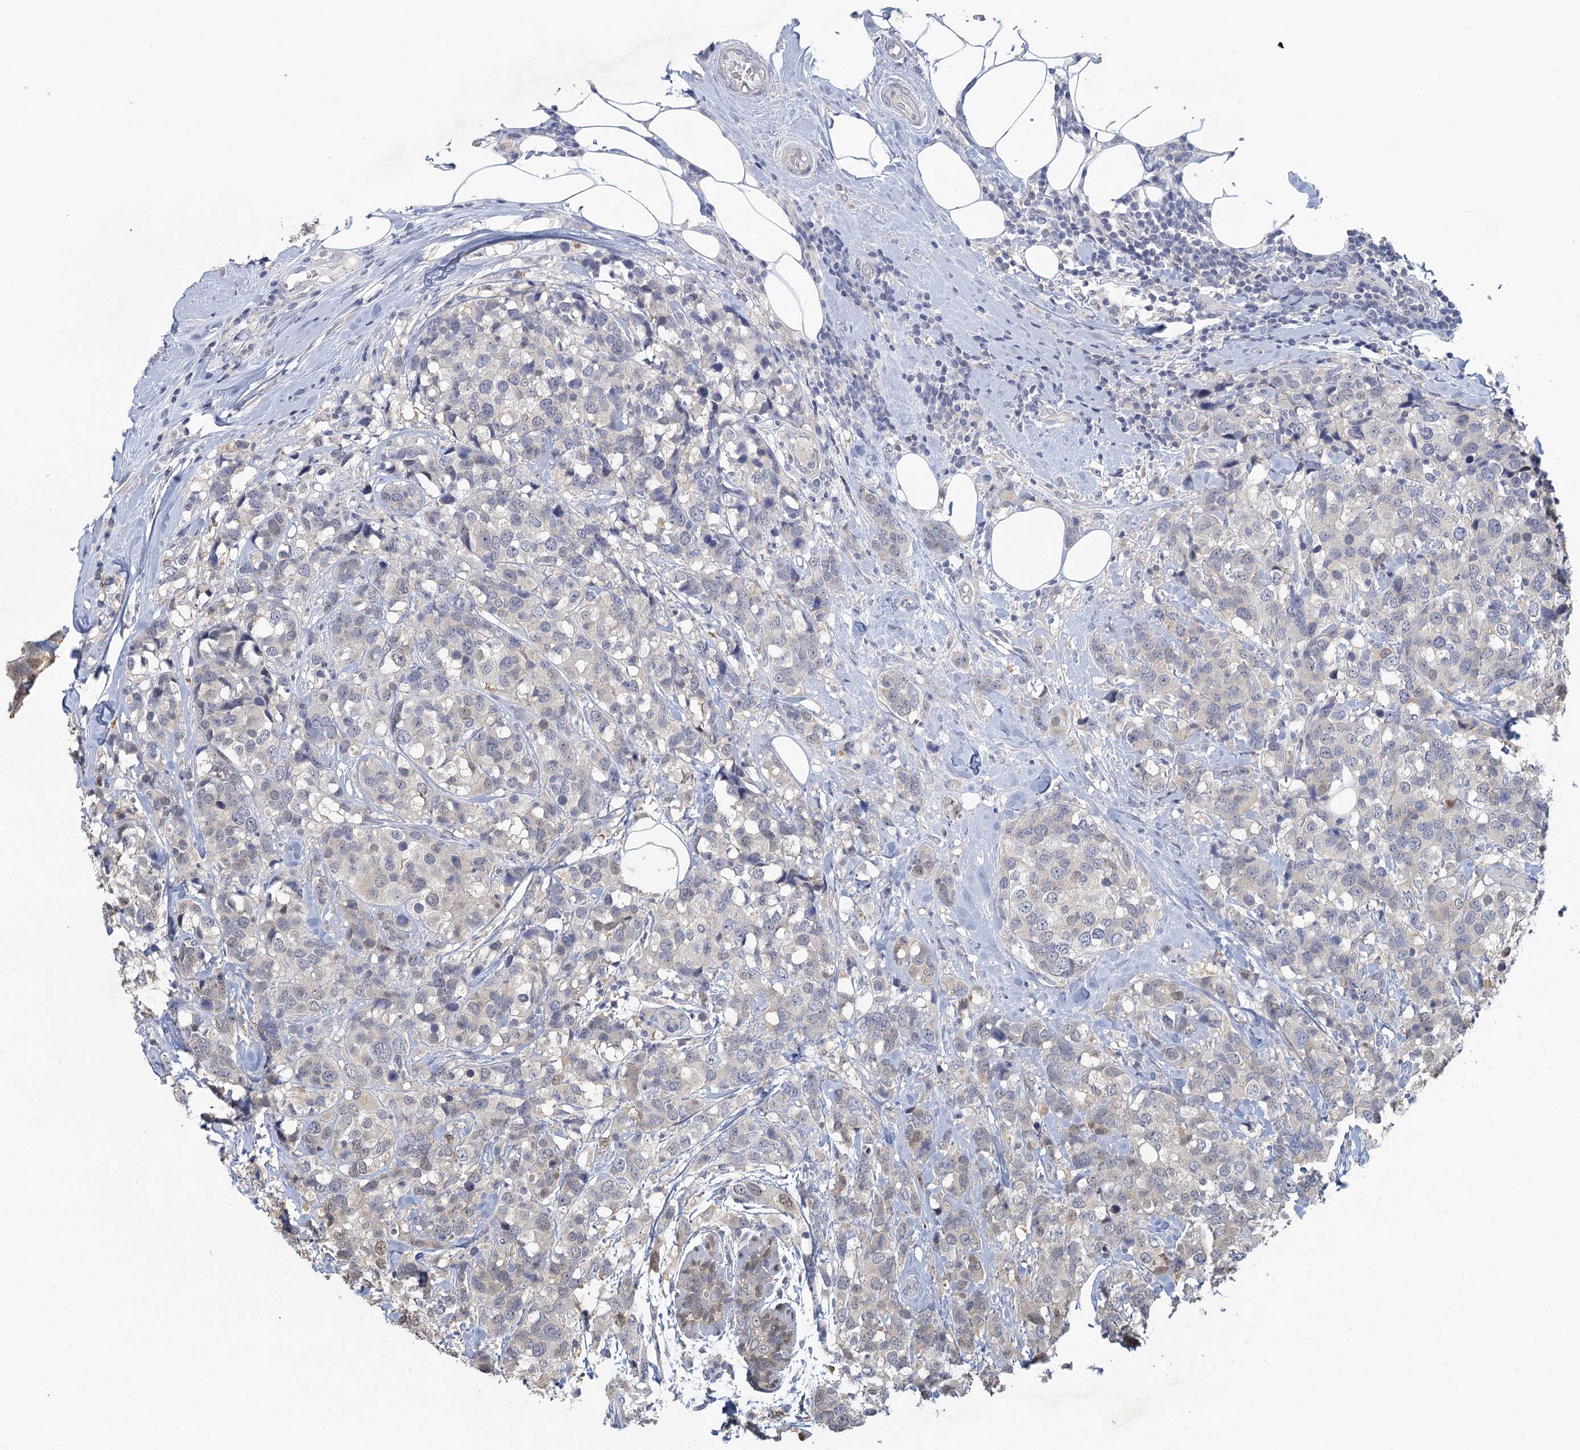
{"staining": {"intensity": "negative", "quantity": "none", "location": "none"}, "tissue": "breast cancer", "cell_type": "Tumor cells", "image_type": "cancer", "snomed": [{"axis": "morphology", "description": "Lobular carcinoma"}, {"axis": "topography", "description": "Breast"}], "caption": "Immunohistochemistry (IHC) image of human breast cancer stained for a protein (brown), which demonstrates no positivity in tumor cells.", "gene": "MYO7B", "patient": {"sex": "female", "age": 59}}